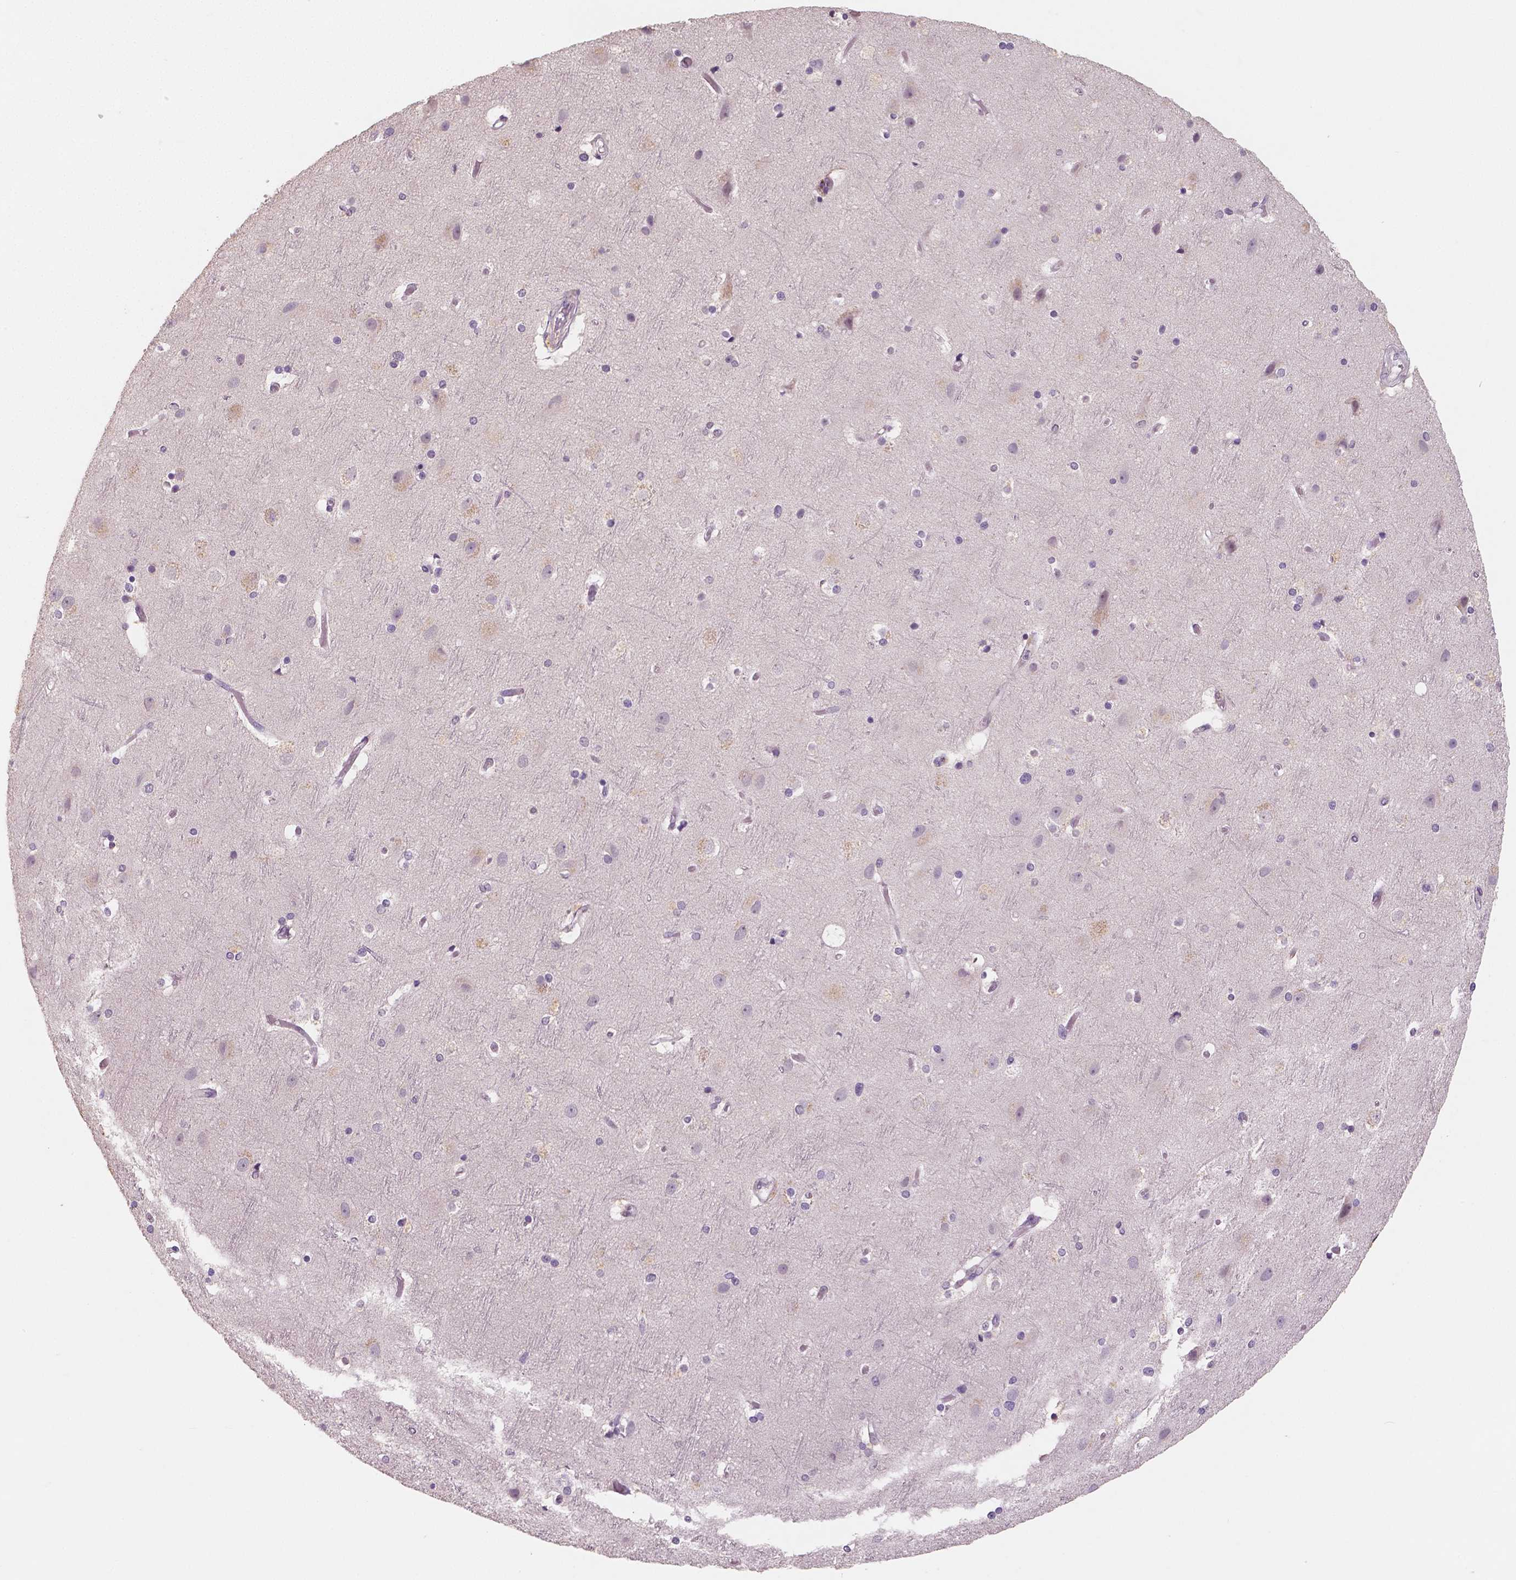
{"staining": {"intensity": "negative", "quantity": "none", "location": "none"}, "tissue": "cerebral cortex", "cell_type": "Endothelial cells", "image_type": "normal", "snomed": [{"axis": "morphology", "description": "Normal tissue, NOS"}, {"axis": "topography", "description": "Cerebral cortex"}], "caption": "IHC histopathology image of normal human cerebral cortex stained for a protein (brown), which shows no staining in endothelial cells.", "gene": "RNASE7", "patient": {"sex": "female", "age": 52}}